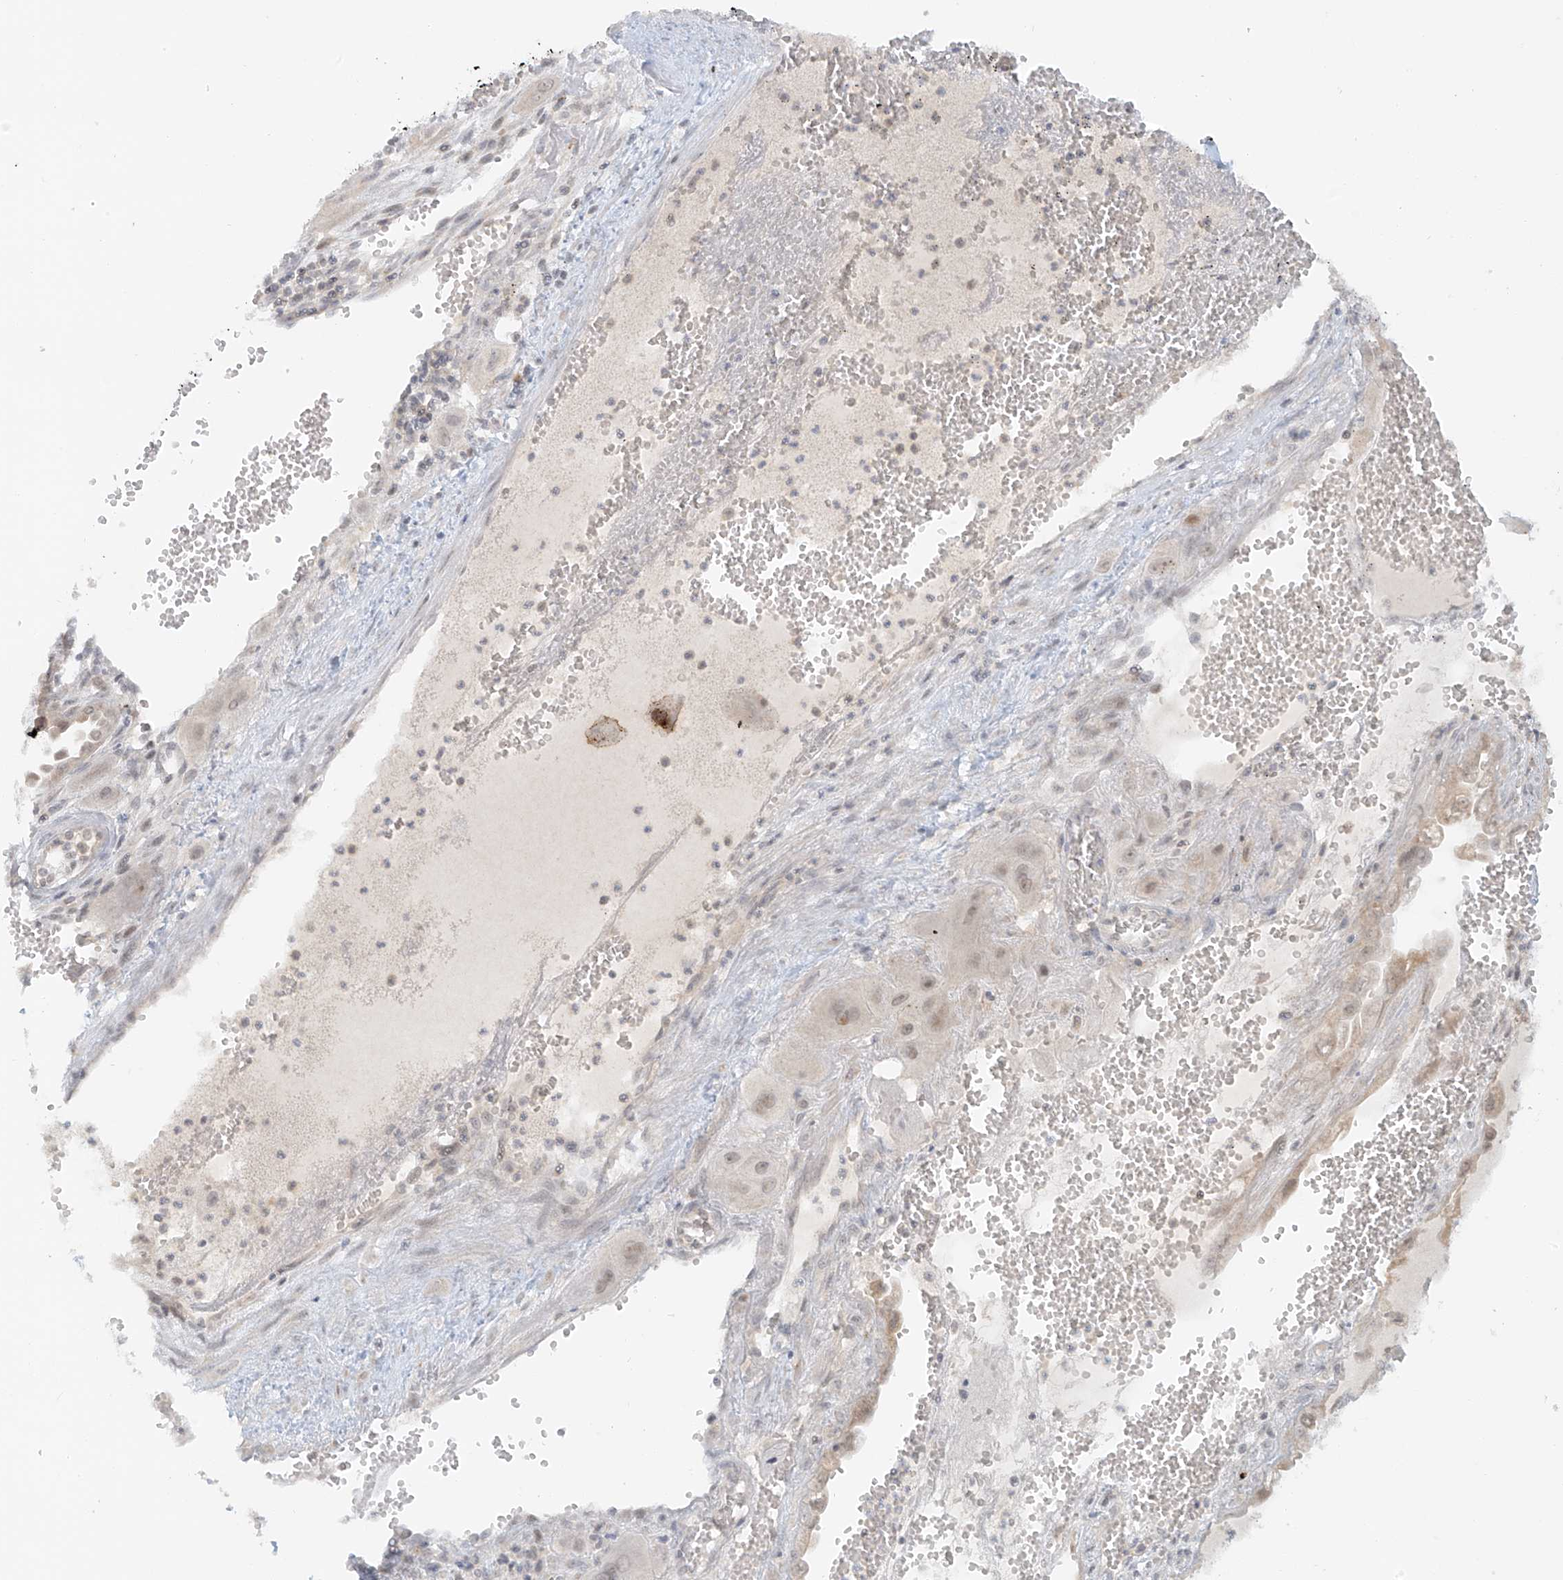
{"staining": {"intensity": "weak", "quantity": ">75%", "location": "nuclear"}, "tissue": "cervical cancer", "cell_type": "Tumor cells", "image_type": "cancer", "snomed": [{"axis": "morphology", "description": "Squamous cell carcinoma, NOS"}, {"axis": "topography", "description": "Cervix"}], "caption": "A photomicrograph of human cervical squamous cell carcinoma stained for a protein reveals weak nuclear brown staining in tumor cells.", "gene": "MIPEP", "patient": {"sex": "female", "age": 34}}